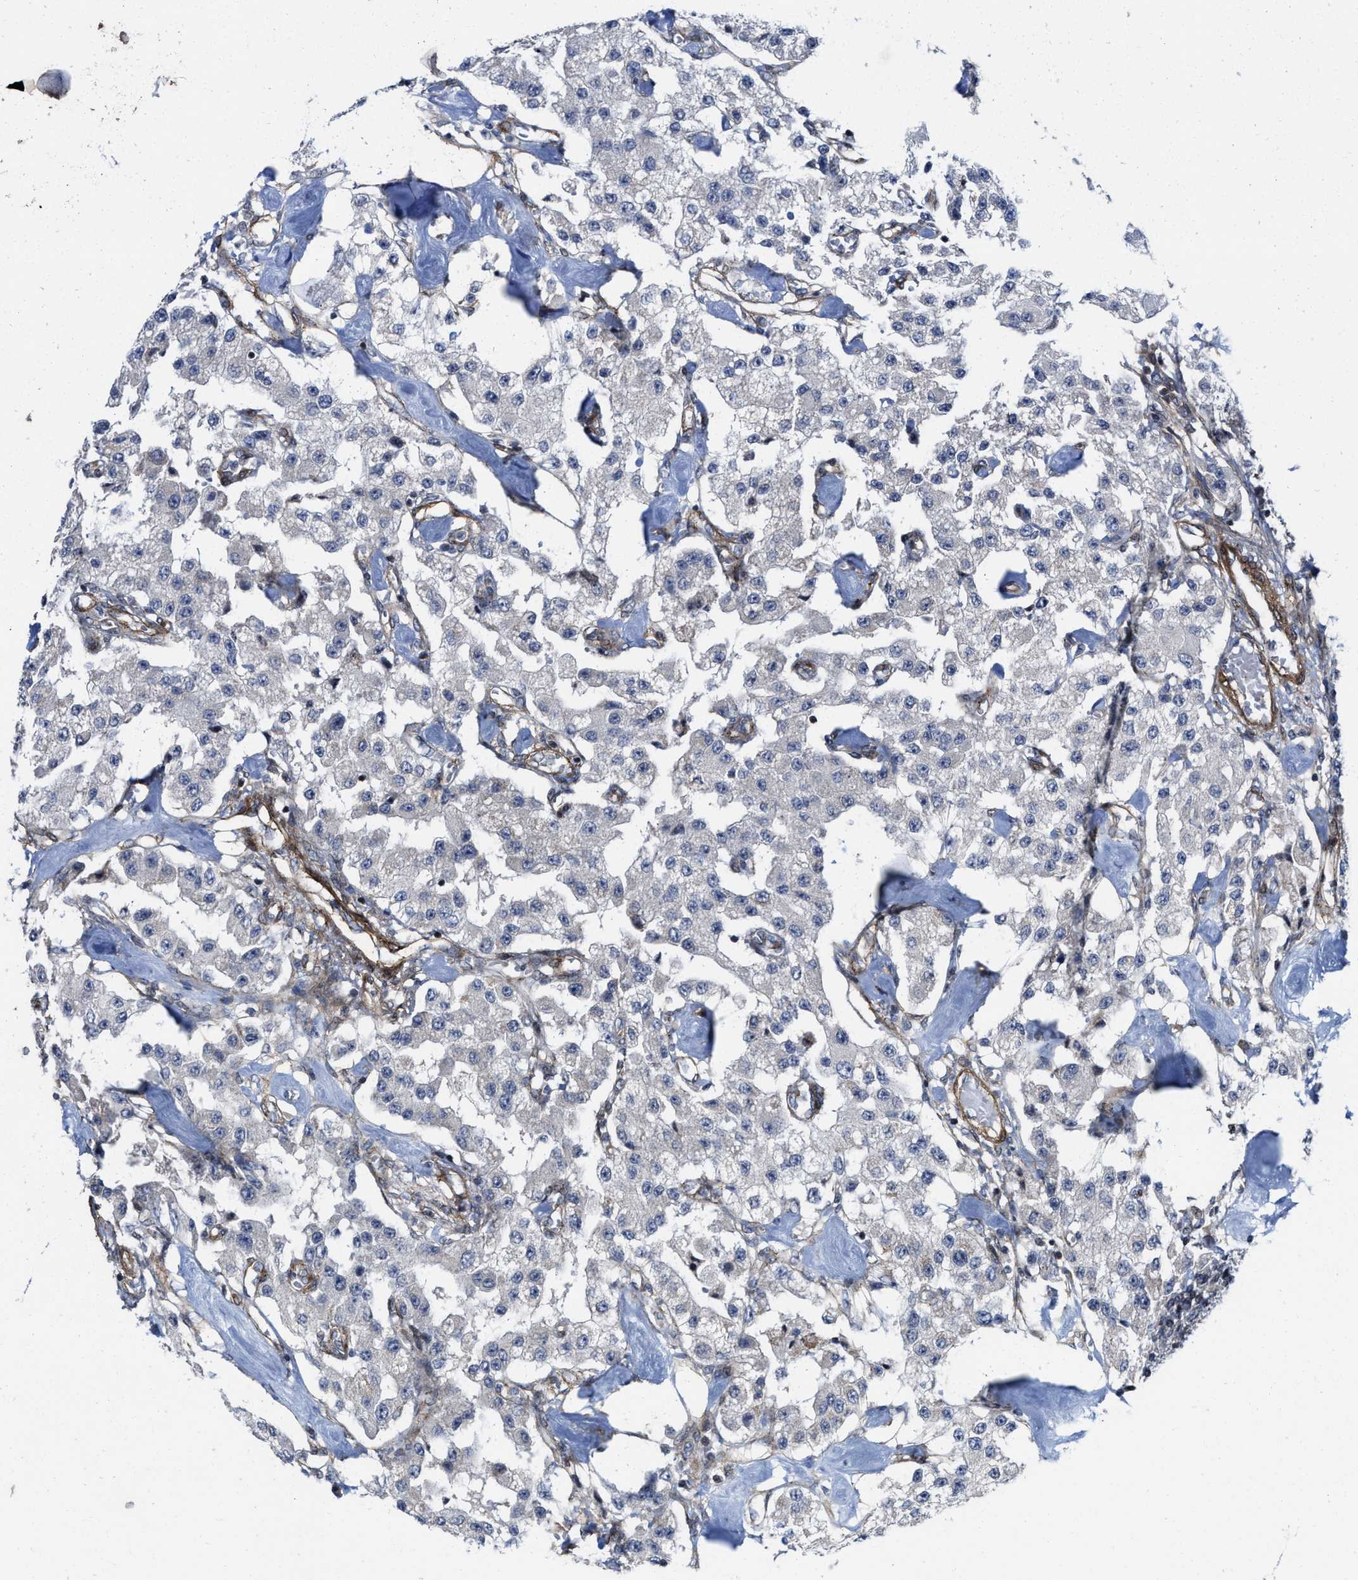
{"staining": {"intensity": "negative", "quantity": "none", "location": "none"}, "tissue": "carcinoid", "cell_type": "Tumor cells", "image_type": "cancer", "snomed": [{"axis": "morphology", "description": "Carcinoid, malignant, NOS"}, {"axis": "topography", "description": "Pancreas"}], "caption": "IHC photomicrograph of malignant carcinoid stained for a protein (brown), which reveals no staining in tumor cells.", "gene": "TGFB1I1", "patient": {"sex": "male", "age": 41}}